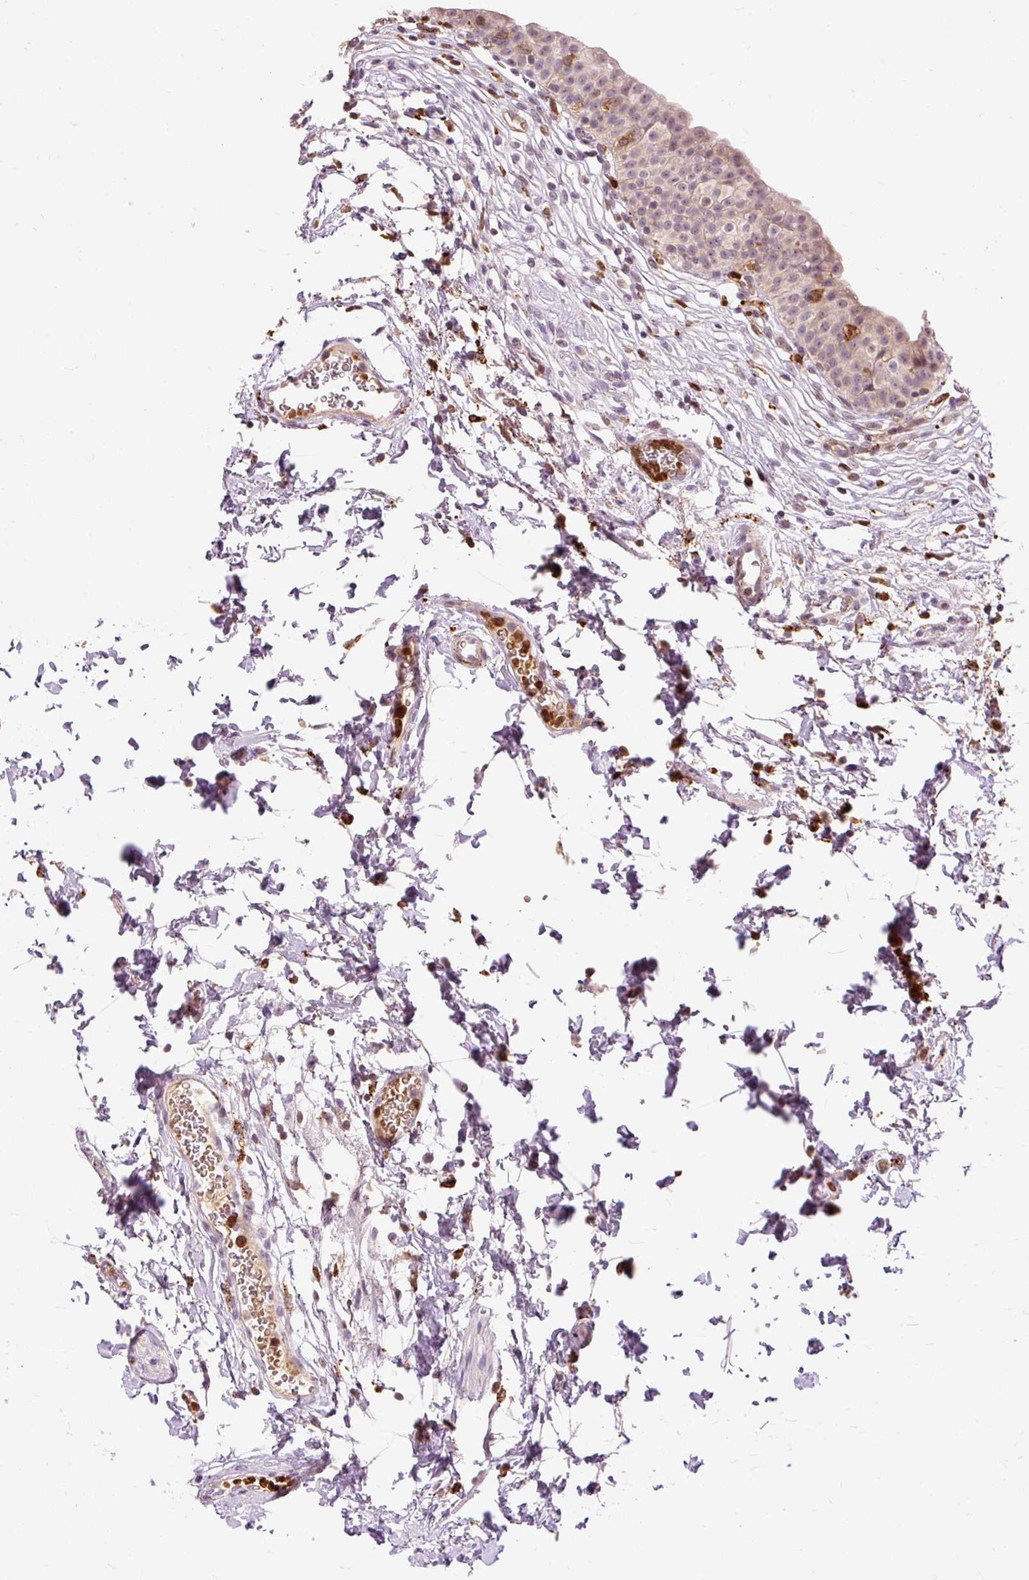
{"staining": {"intensity": "moderate", "quantity": "25%-75%", "location": "cytoplasmic/membranous"}, "tissue": "urinary bladder", "cell_type": "Urothelial cells", "image_type": "normal", "snomed": [{"axis": "morphology", "description": "Normal tissue, NOS"}, {"axis": "topography", "description": "Urinary bladder"}, {"axis": "topography", "description": "Peripheral nerve tissue"}], "caption": "A photomicrograph showing moderate cytoplasmic/membranous positivity in about 25%-75% of urothelial cells in benign urinary bladder, as visualized by brown immunohistochemical staining.", "gene": "CEBPZ", "patient": {"sex": "male", "age": 55}}